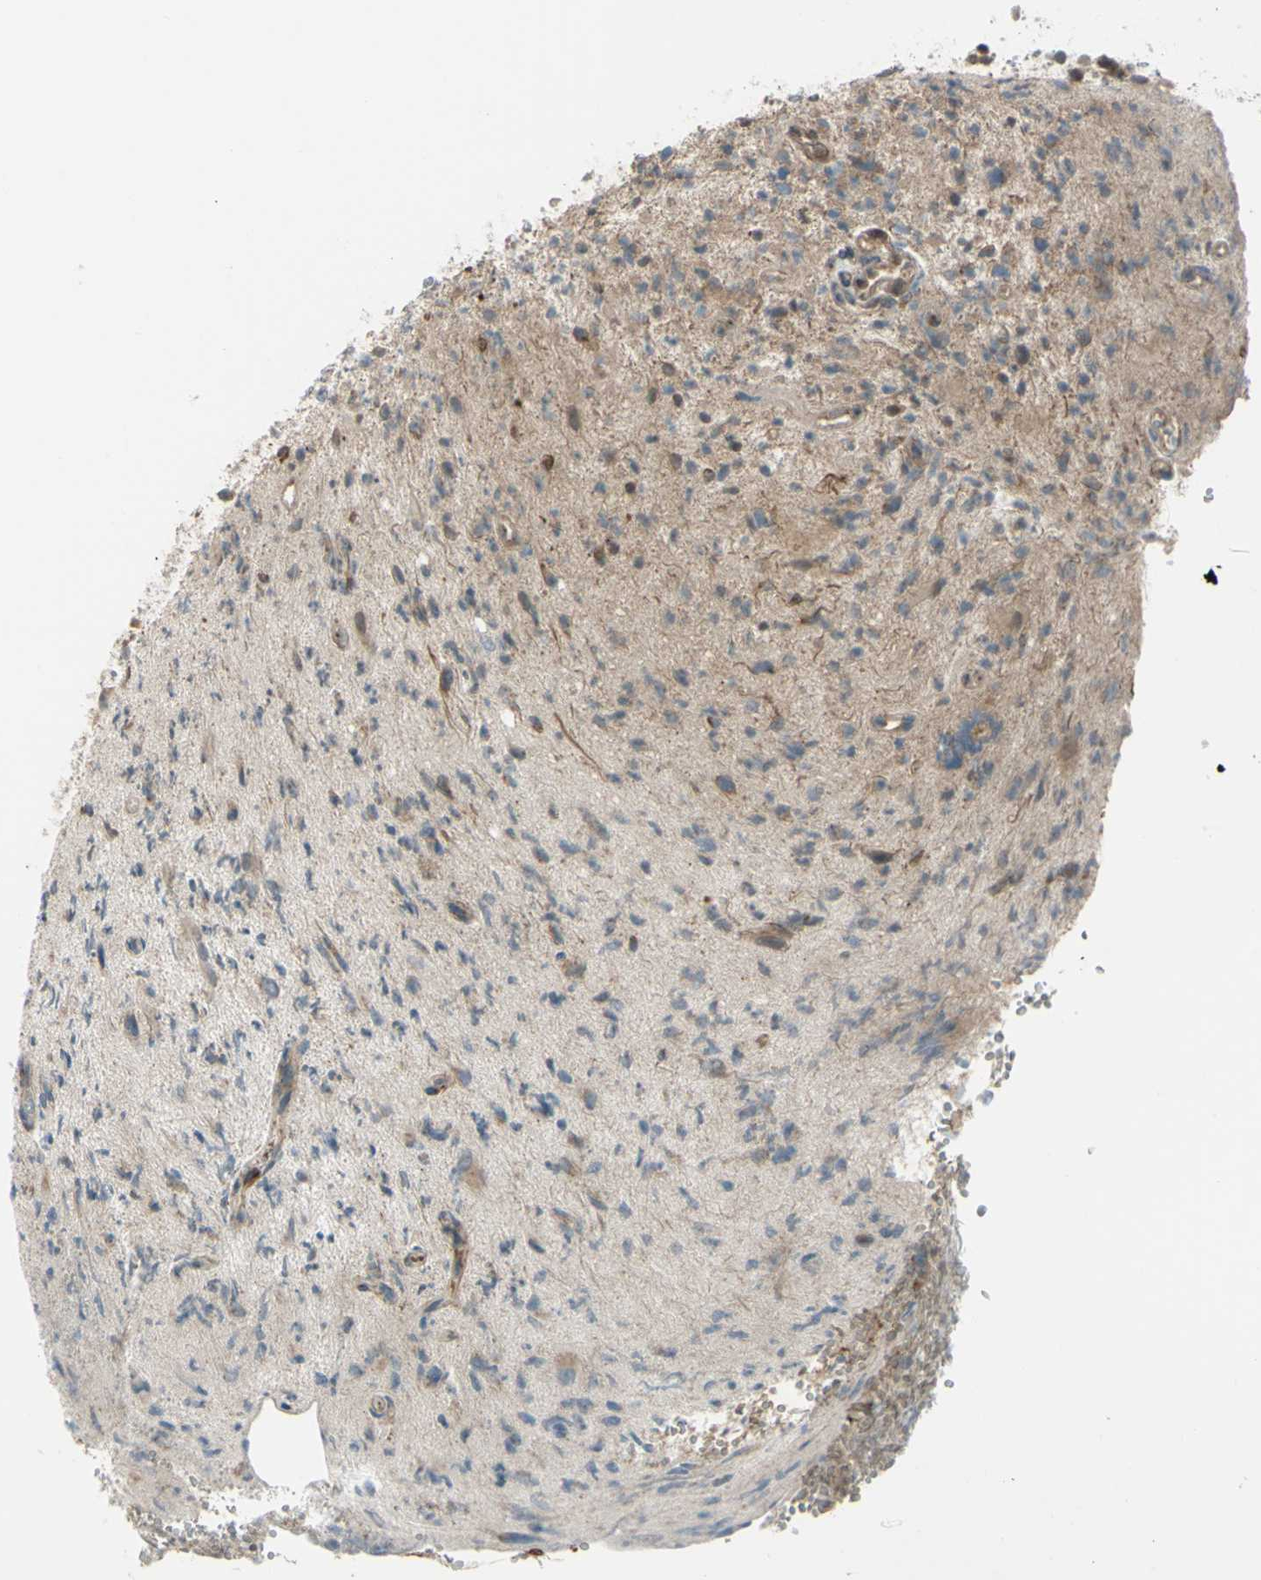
{"staining": {"intensity": "weak", "quantity": "25%-75%", "location": "cytoplasmic/membranous,nuclear"}, "tissue": "glioma", "cell_type": "Tumor cells", "image_type": "cancer", "snomed": [{"axis": "morphology", "description": "Glioma, malignant, High grade"}, {"axis": "topography", "description": "Brain"}], "caption": "Tumor cells exhibit low levels of weak cytoplasmic/membranous and nuclear positivity in about 25%-75% of cells in glioma.", "gene": "FLII", "patient": {"sex": "male", "age": 48}}